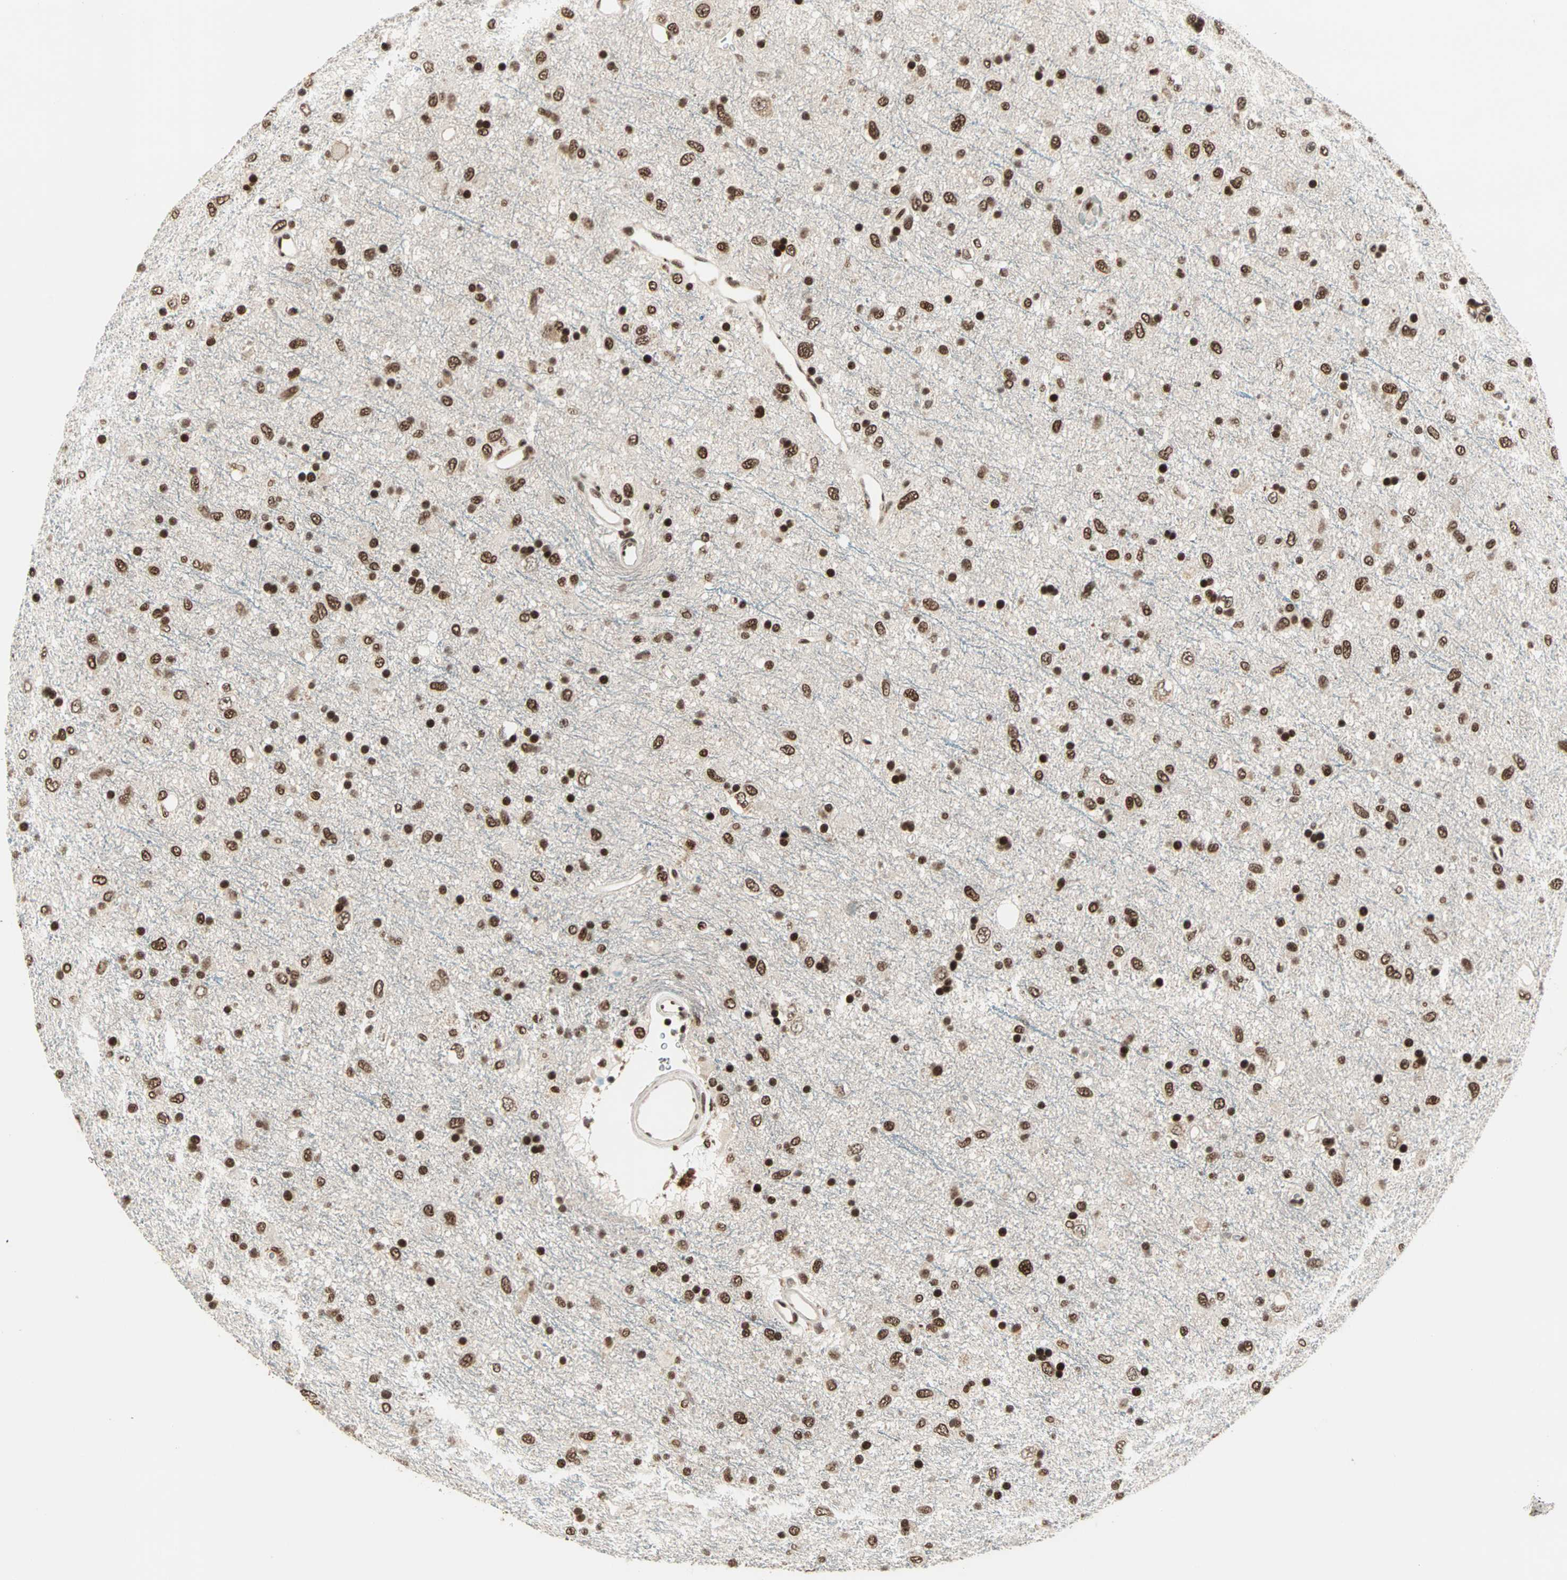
{"staining": {"intensity": "strong", "quantity": ">75%", "location": "nuclear"}, "tissue": "glioma", "cell_type": "Tumor cells", "image_type": "cancer", "snomed": [{"axis": "morphology", "description": "Glioma, malignant, Low grade"}, {"axis": "topography", "description": "Brain"}], "caption": "Approximately >75% of tumor cells in malignant glioma (low-grade) display strong nuclear protein positivity as visualized by brown immunohistochemical staining.", "gene": "MDC1", "patient": {"sex": "male", "age": 77}}